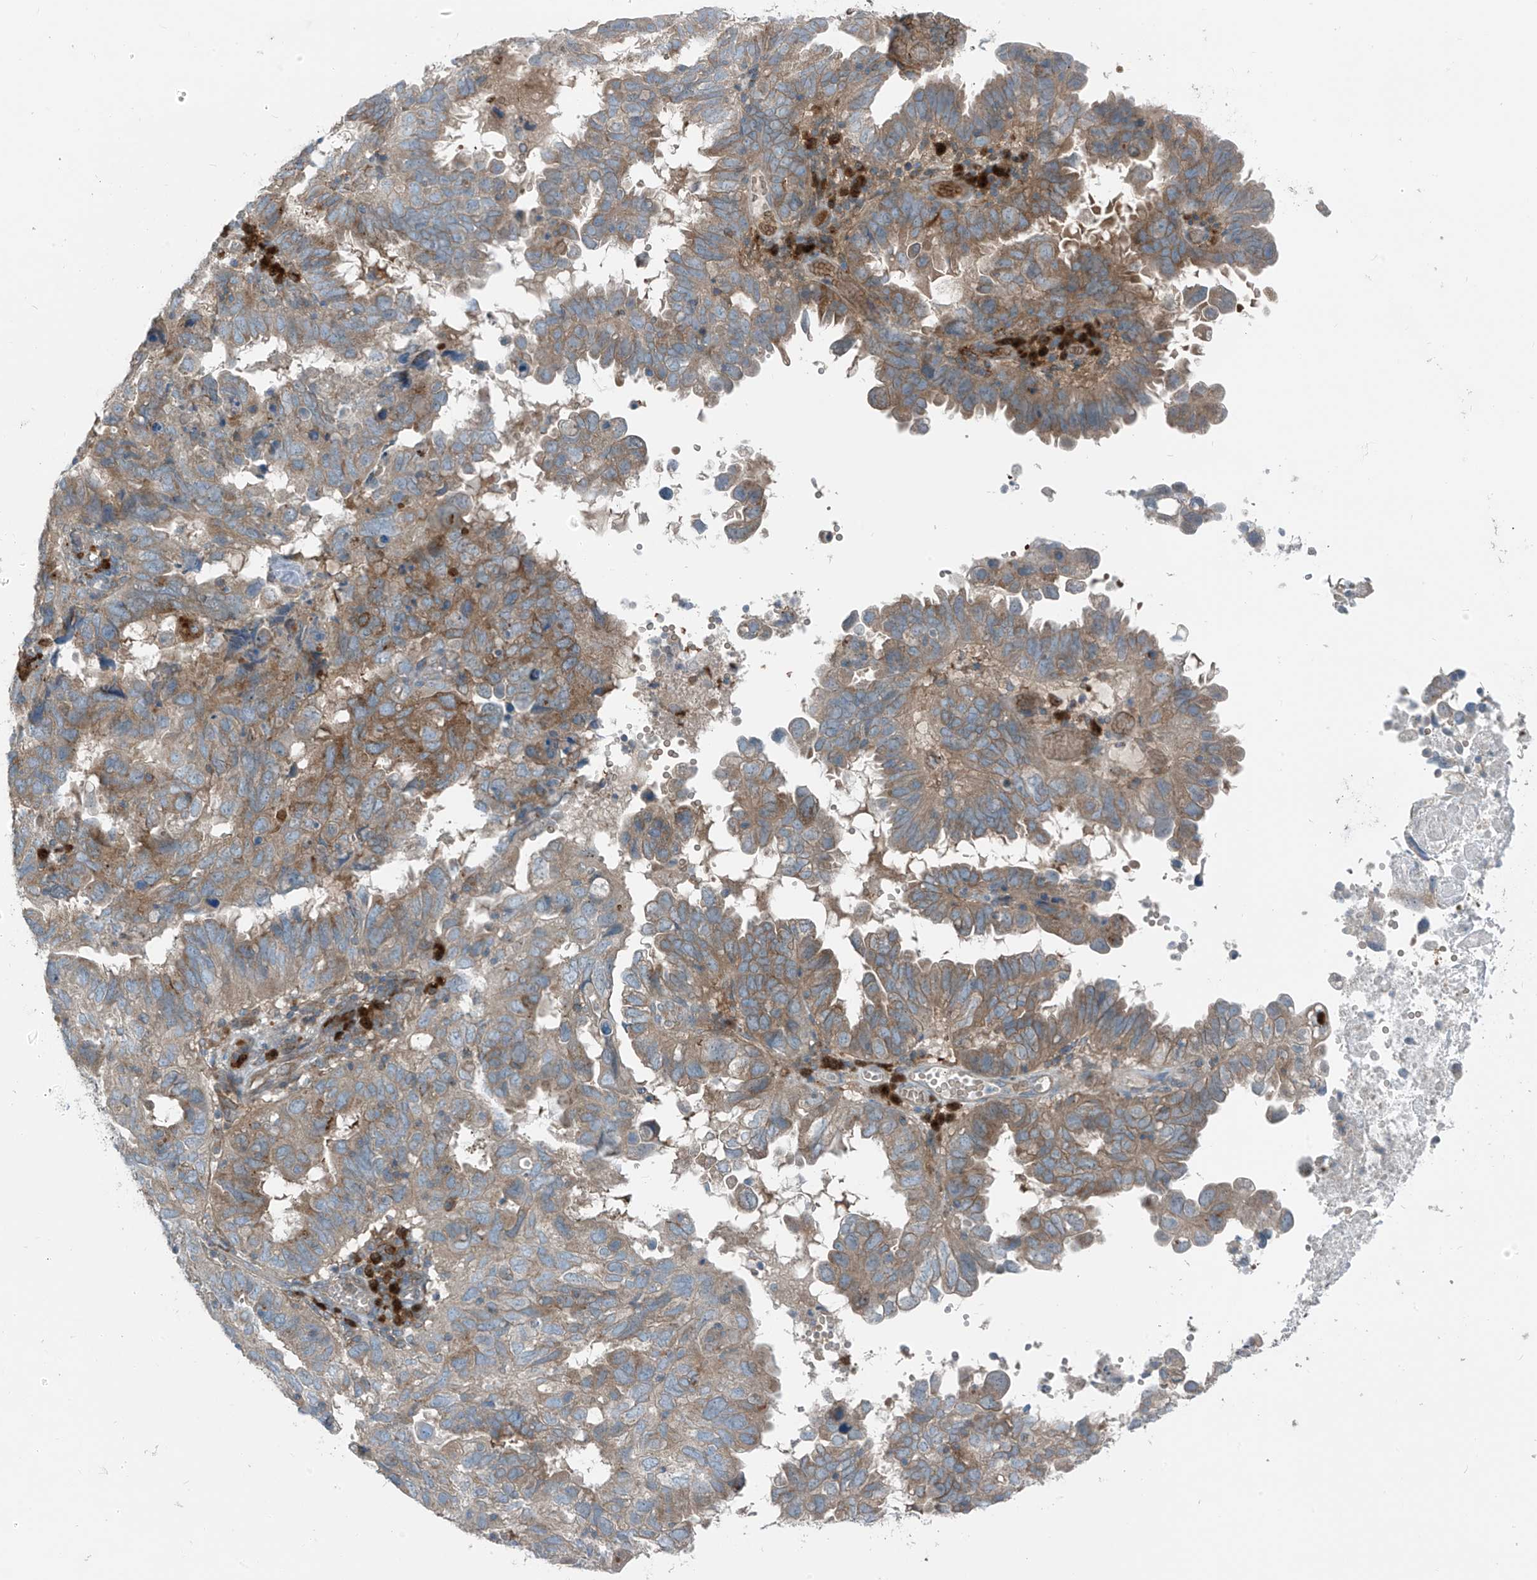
{"staining": {"intensity": "moderate", "quantity": "25%-75%", "location": "cytoplasmic/membranous"}, "tissue": "endometrial cancer", "cell_type": "Tumor cells", "image_type": "cancer", "snomed": [{"axis": "morphology", "description": "Adenocarcinoma, NOS"}, {"axis": "topography", "description": "Uterus"}], "caption": "Immunohistochemistry (IHC) image of neoplastic tissue: endometrial adenocarcinoma stained using IHC shows medium levels of moderate protein expression localized specifically in the cytoplasmic/membranous of tumor cells, appearing as a cytoplasmic/membranous brown color.", "gene": "SLC12A6", "patient": {"sex": "female", "age": 77}}